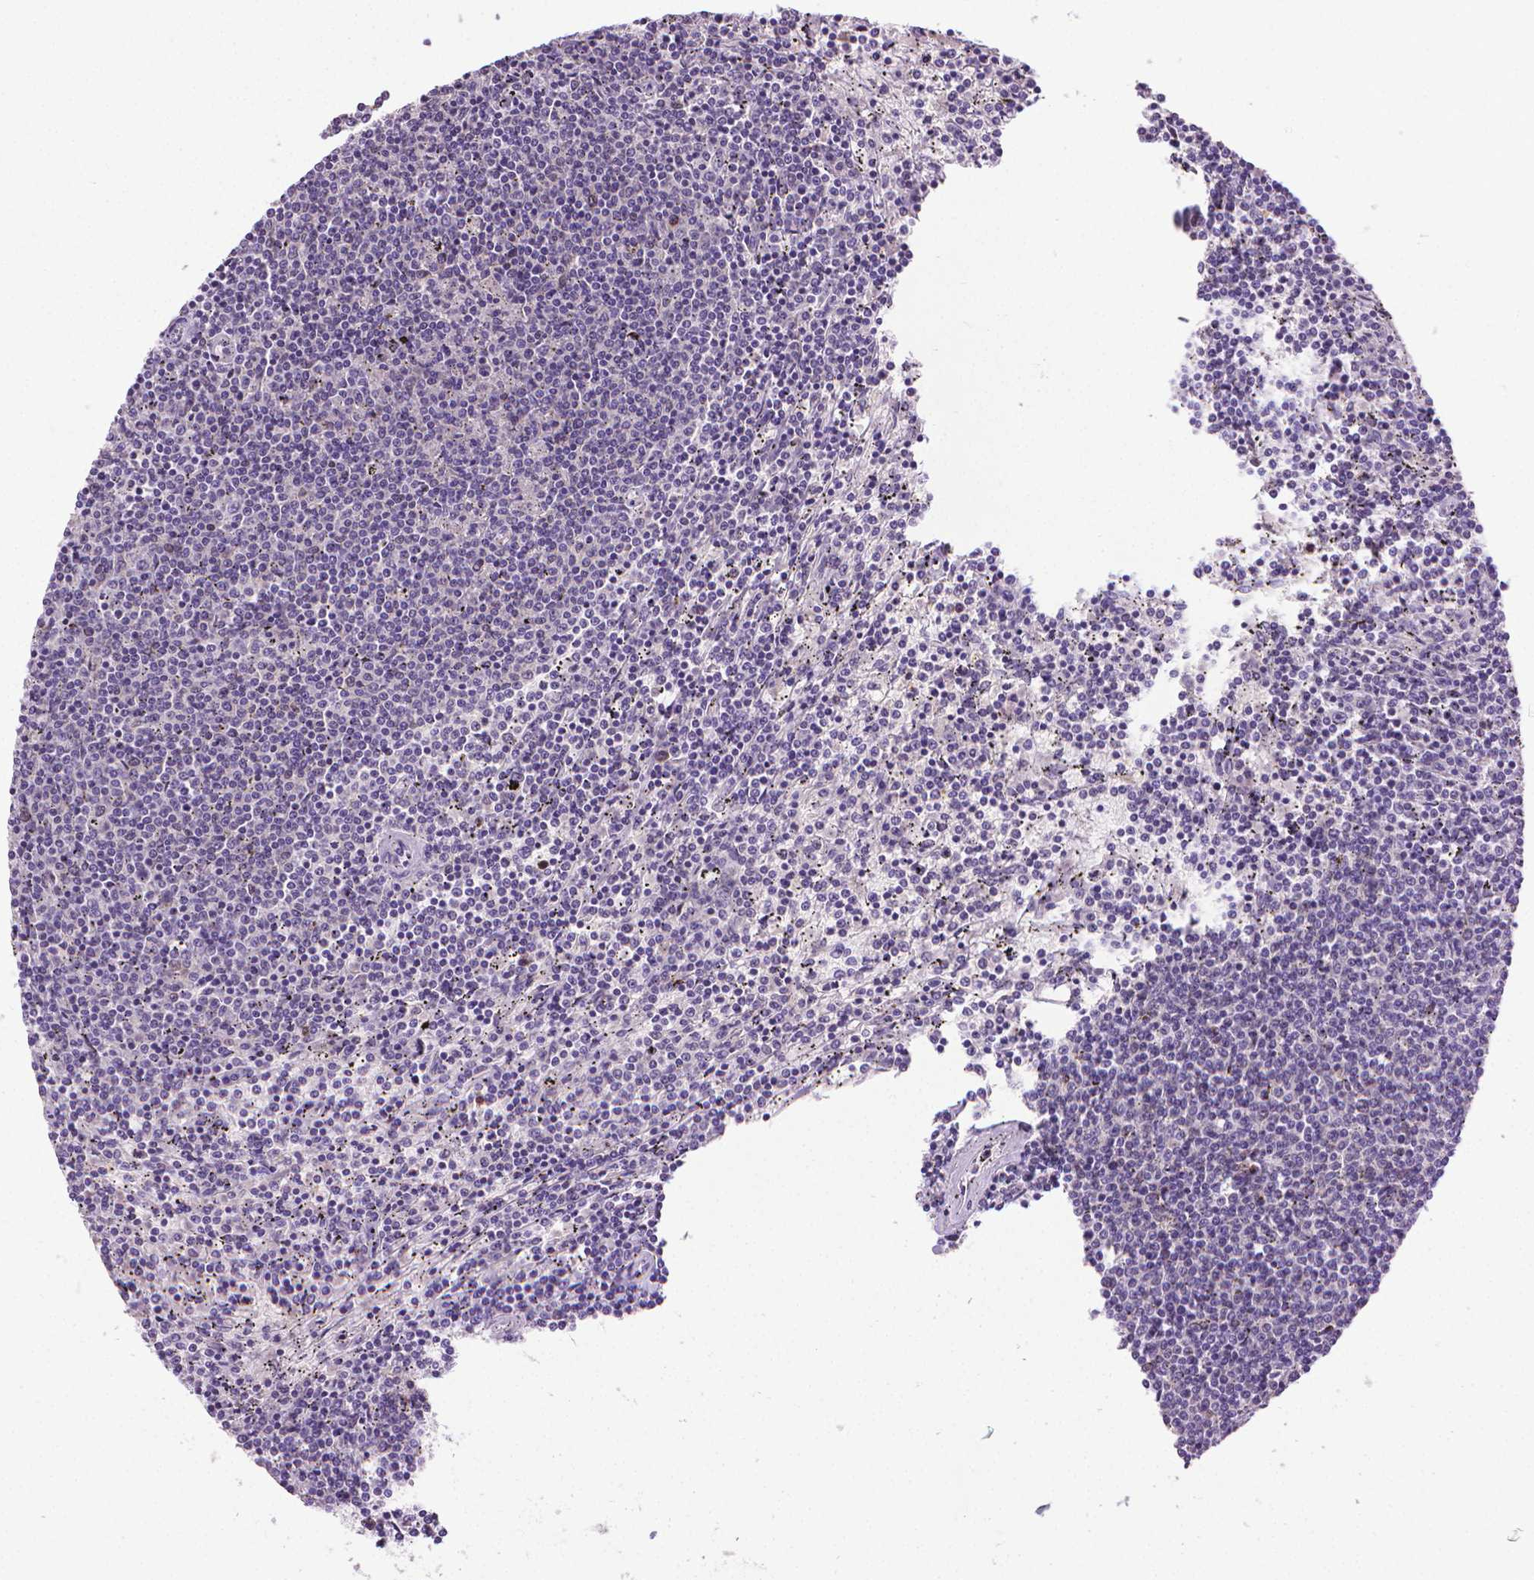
{"staining": {"intensity": "negative", "quantity": "none", "location": "none"}, "tissue": "lymphoma", "cell_type": "Tumor cells", "image_type": "cancer", "snomed": [{"axis": "morphology", "description": "Malignant lymphoma, non-Hodgkin's type, Low grade"}, {"axis": "topography", "description": "Spleen"}], "caption": "This micrograph is of malignant lymphoma, non-Hodgkin's type (low-grade) stained with IHC to label a protein in brown with the nuclei are counter-stained blue. There is no expression in tumor cells. (DAB immunohistochemistry (IHC) visualized using brightfield microscopy, high magnification).", "gene": "CDKN2D", "patient": {"sex": "female", "age": 50}}